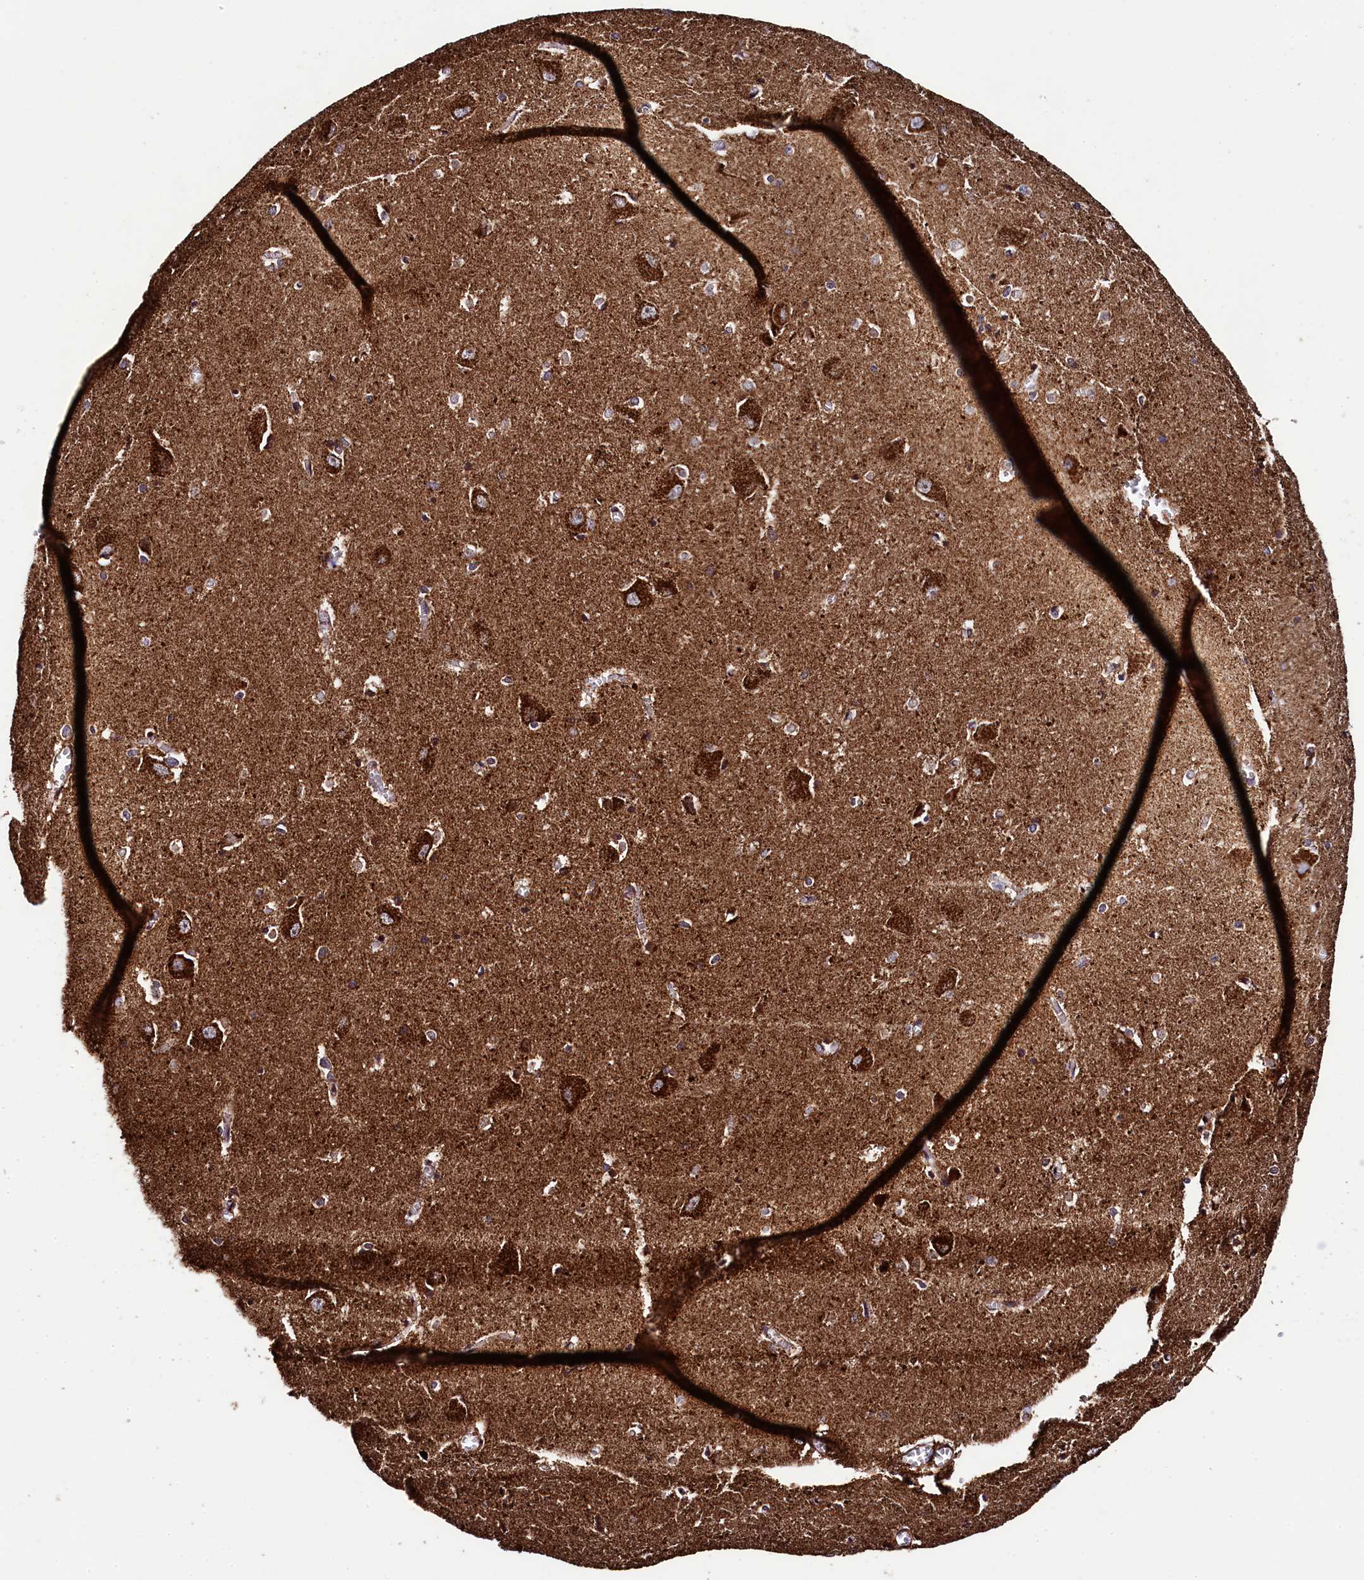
{"staining": {"intensity": "strong", "quantity": "<25%", "location": "cytoplasmic/membranous"}, "tissue": "caudate", "cell_type": "Glial cells", "image_type": "normal", "snomed": [{"axis": "morphology", "description": "Normal tissue, NOS"}, {"axis": "topography", "description": "Lateral ventricle wall"}], "caption": "Human caudate stained for a protein (brown) exhibits strong cytoplasmic/membranous positive positivity in about <25% of glial cells.", "gene": "KLC2", "patient": {"sex": "male", "age": 37}}